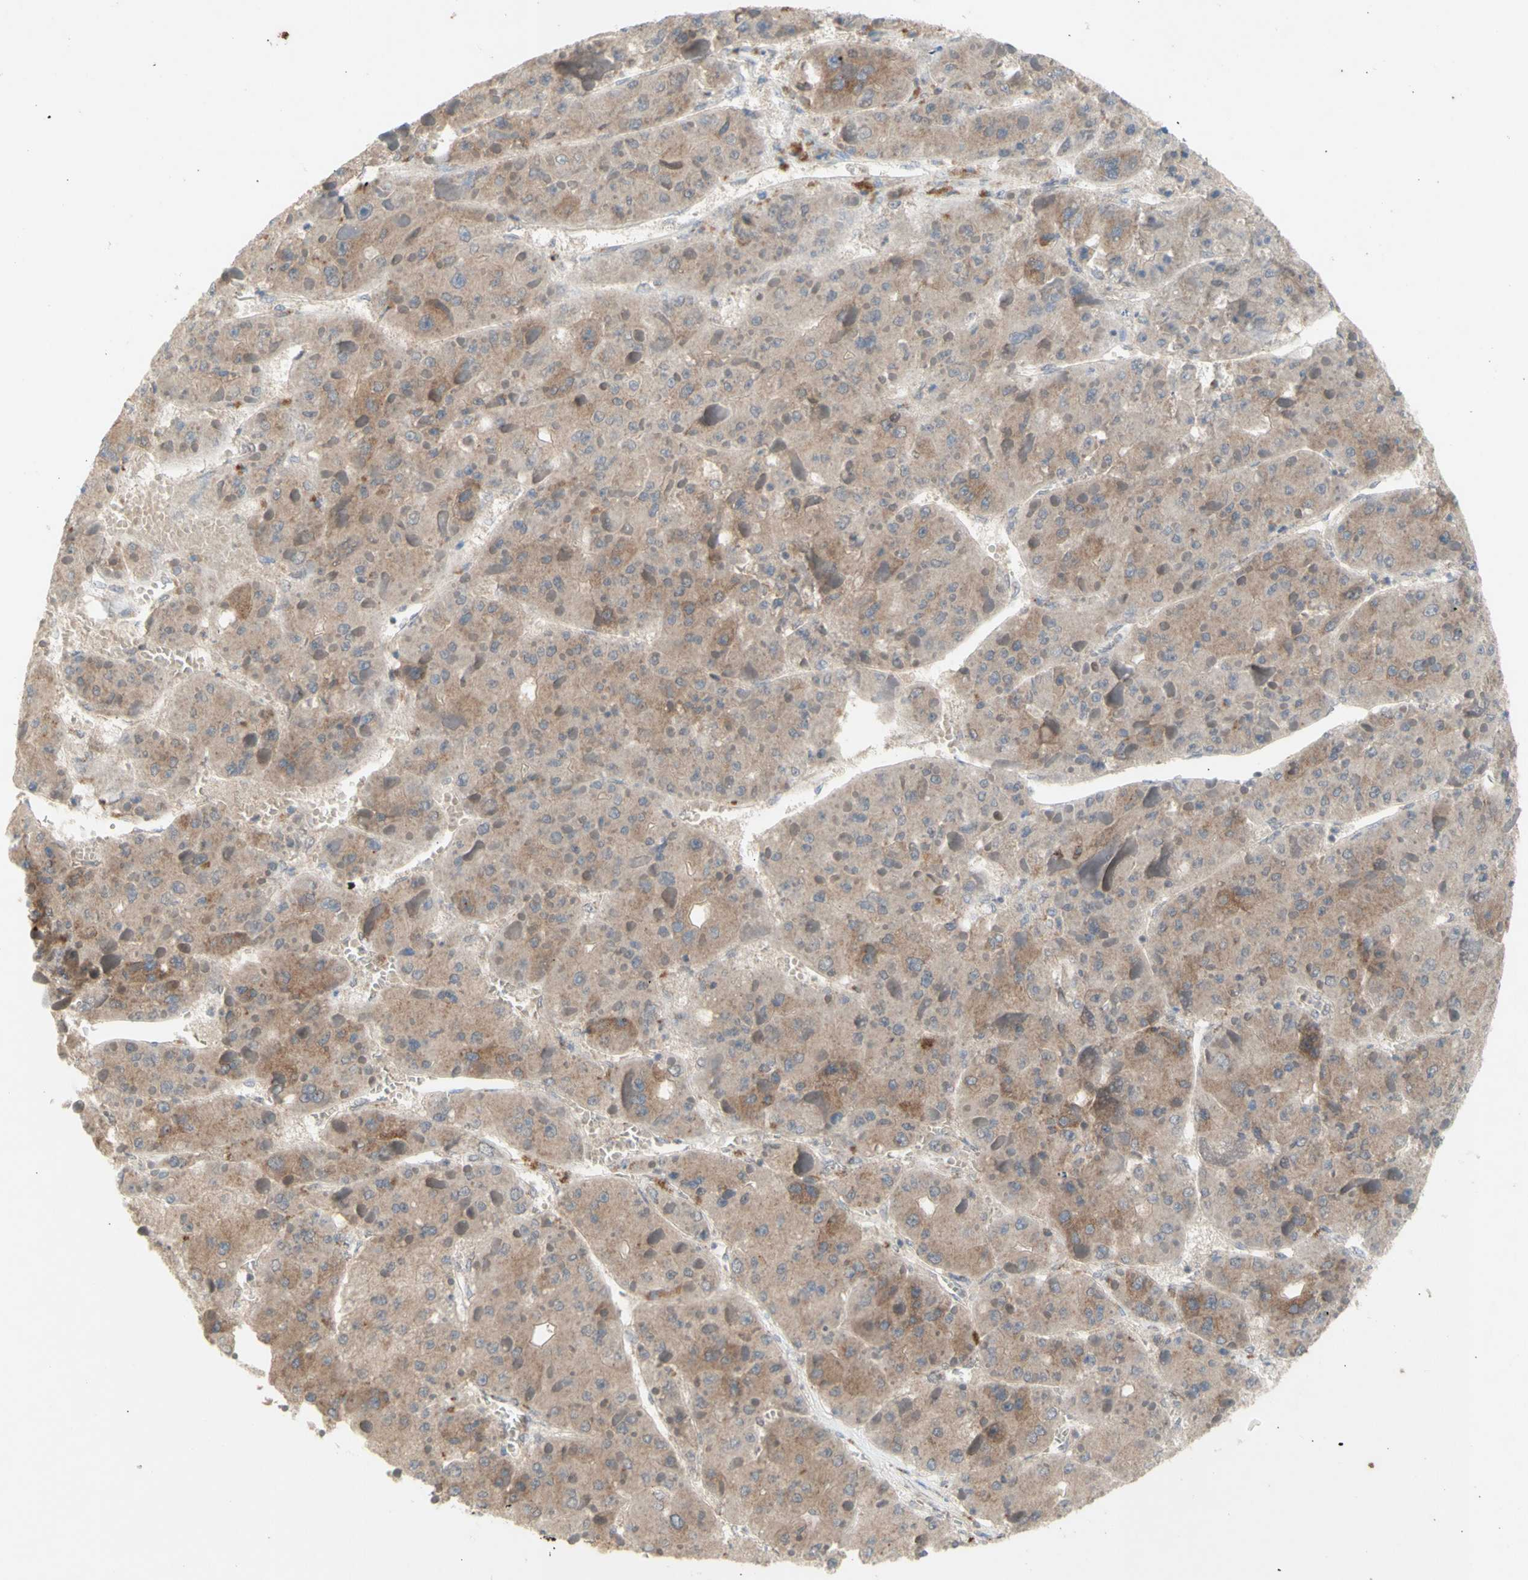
{"staining": {"intensity": "weak", "quantity": ">75%", "location": "cytoplasmic/membranous"}, "tissue": "liver cancer", "cell_type": "Tumor cells", "image_type": "cancer", "snomed": [{"axis": "morphology", "description": "Carcinoma, Hepatocellular, NOS"}, {"axis": "topography", "description": "Liver"}], "caption": "Immunohistochemistry of hepatocellular carcinoma (liver) reveals low levels of weak cytoplasmic/membranous expression in approximately >75% of tumor cells.", "gene": "NLRP1", "patient": {"sex": "female", "age": 73}}